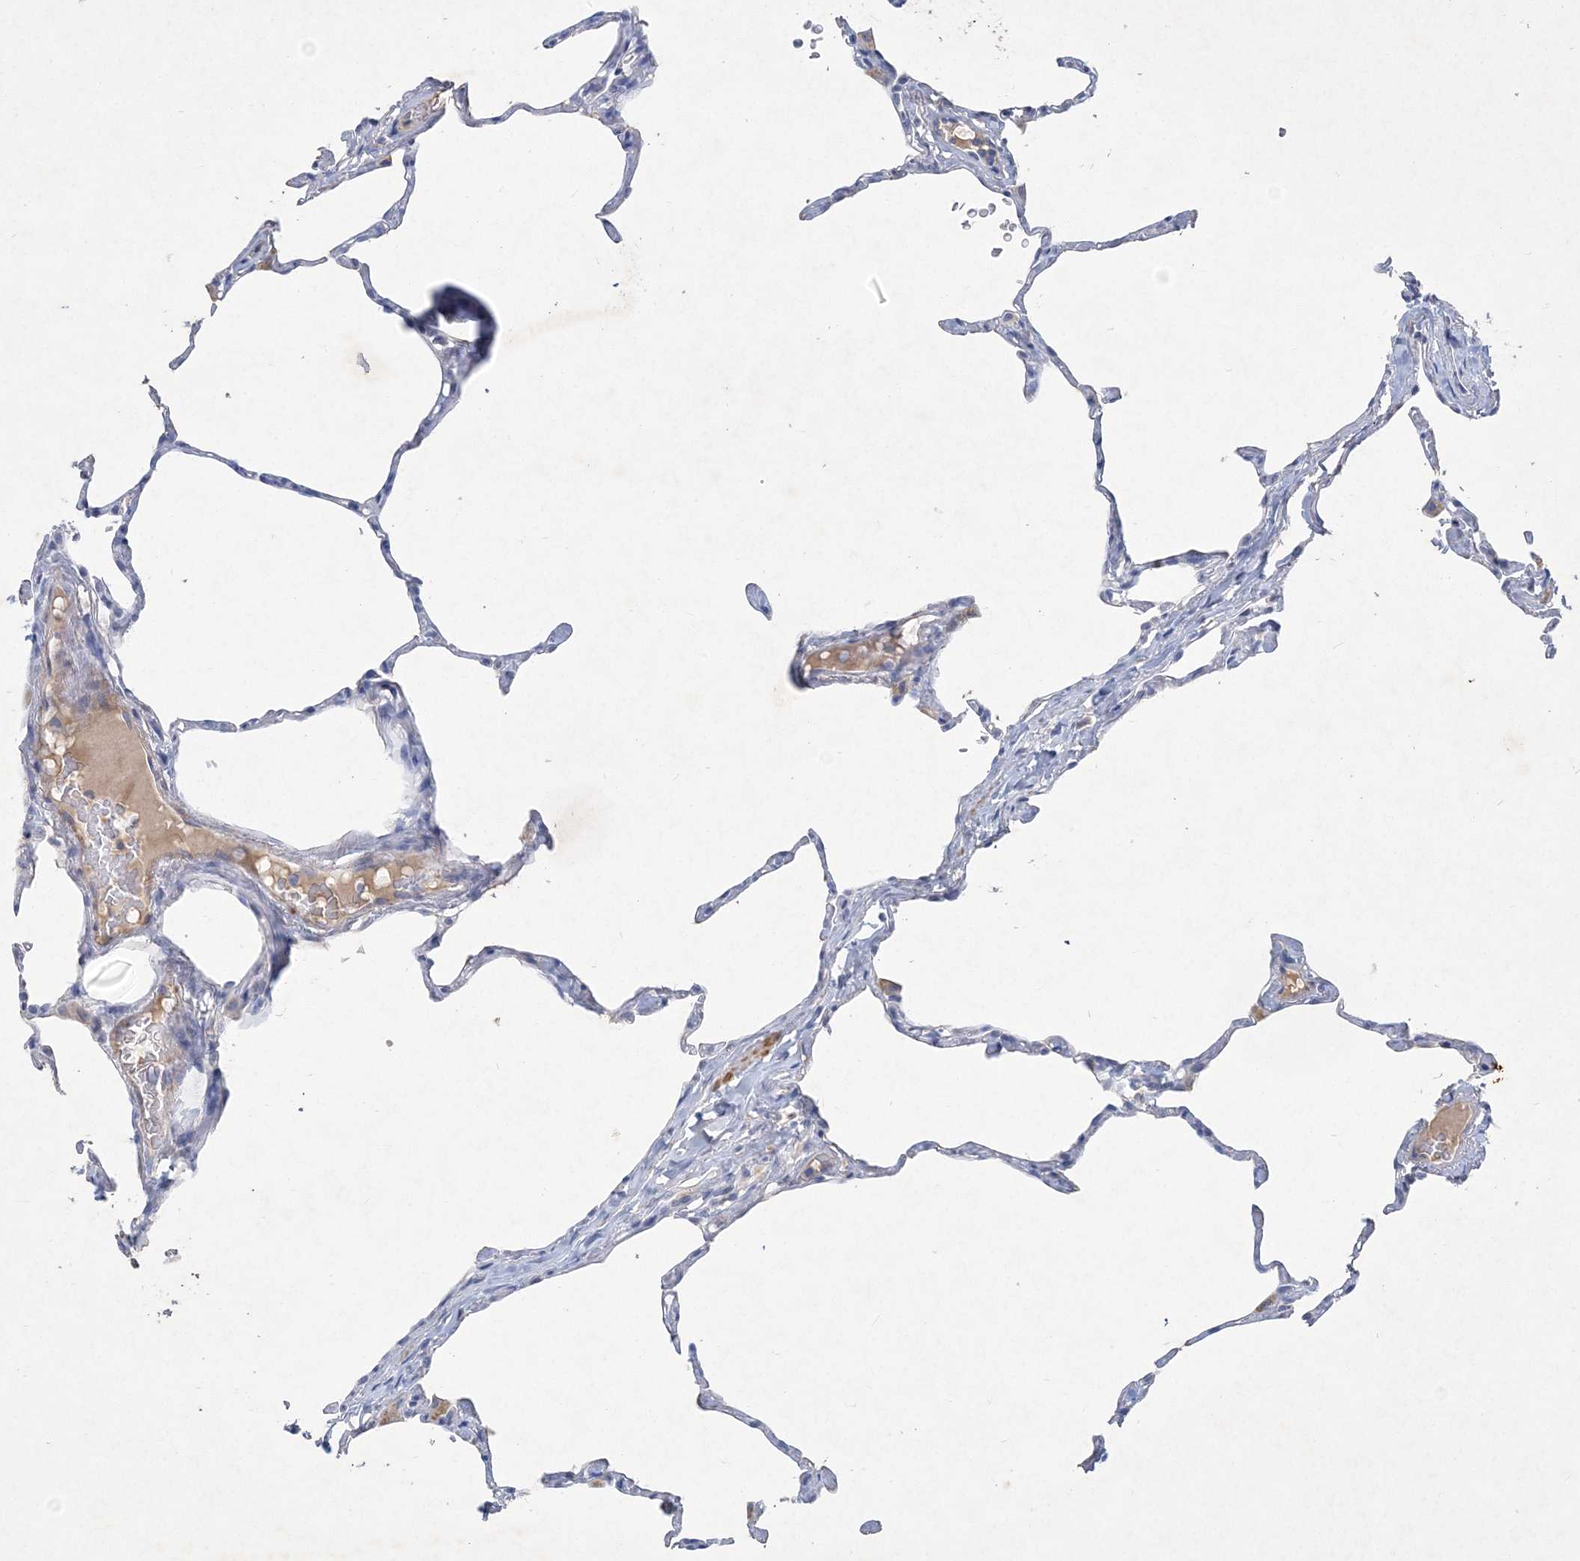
{"staining": {"intensity": "negative", "quantity": "none", "location": "none"}, "tissue": "lung", "cell_type": "Alveolar cells", "image_type": "normal", "snomed": [{"axis": "morphology", "description": "Normal tissue, NOS"}, {"axis": "topography", "description": "Lung"}], "caption": "High magnification brightfield microscopy of unremarkable lung stained with DAB (brown) and counterstained with hematoxylin (blue): alveolar cells show no significant staining.", "gene": "C11orf58", "patient": {"sex": "male", "age": 65}}